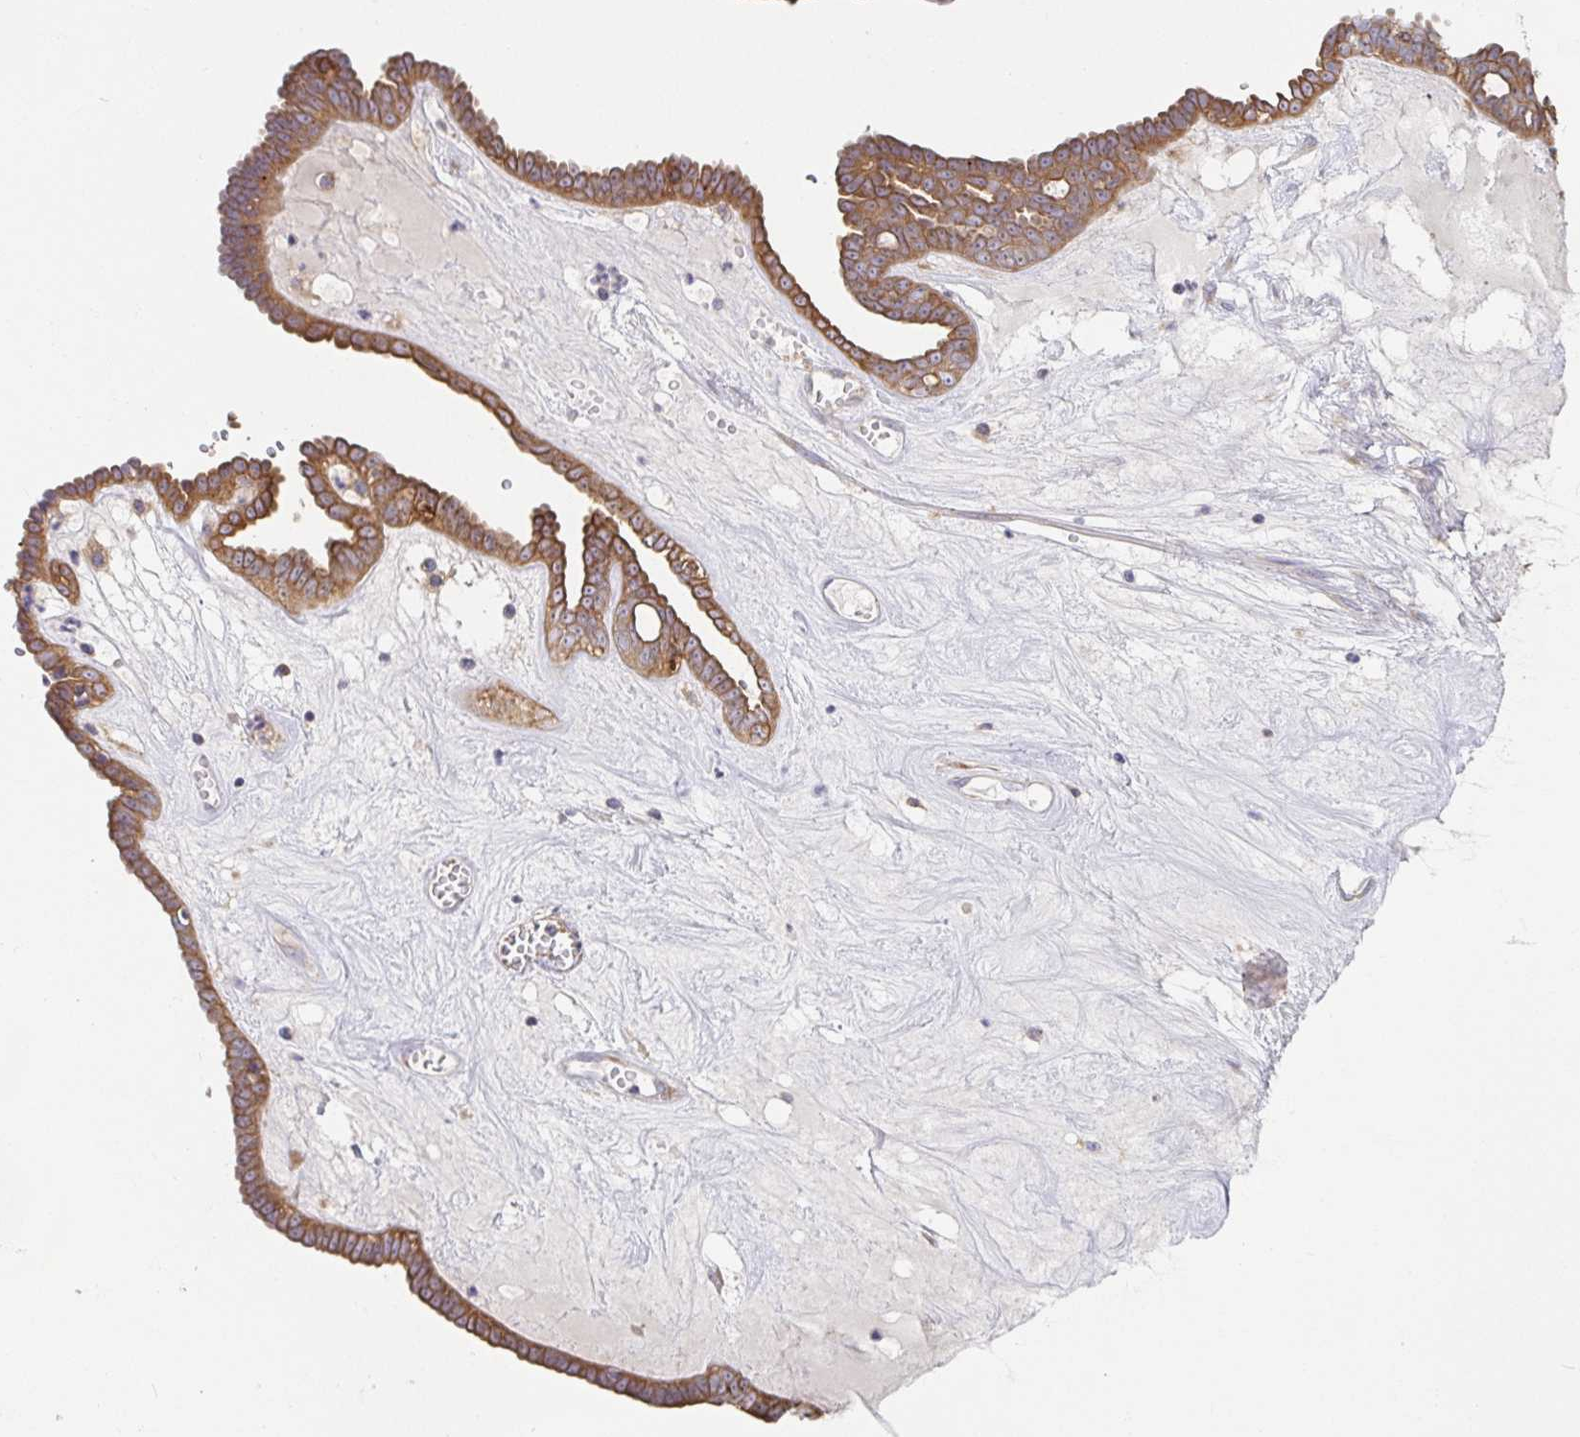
{"staining": {"intensity": "moderate", "quantity": ">75%", "location": "cytoplasmic/membranous"}, "tissue": "ovarian cancer", "cell_type": "Tumor cells", "image_type": "cancer", "snomed": [{"axis": "morphology", "description": "Cystadenocarcinoma, serous, NOS"}, {"axis": "topography", "description": "Ovary"}], "caption": "A medium amount of moderate cytoplasmic/membranous positivity is appreciated in about >75% of tumor cells in serous cystadenocarcinoma (ovarian) tissue.", "gene": "TUFT1", "patient": {"sex": "female", "age": 71}}